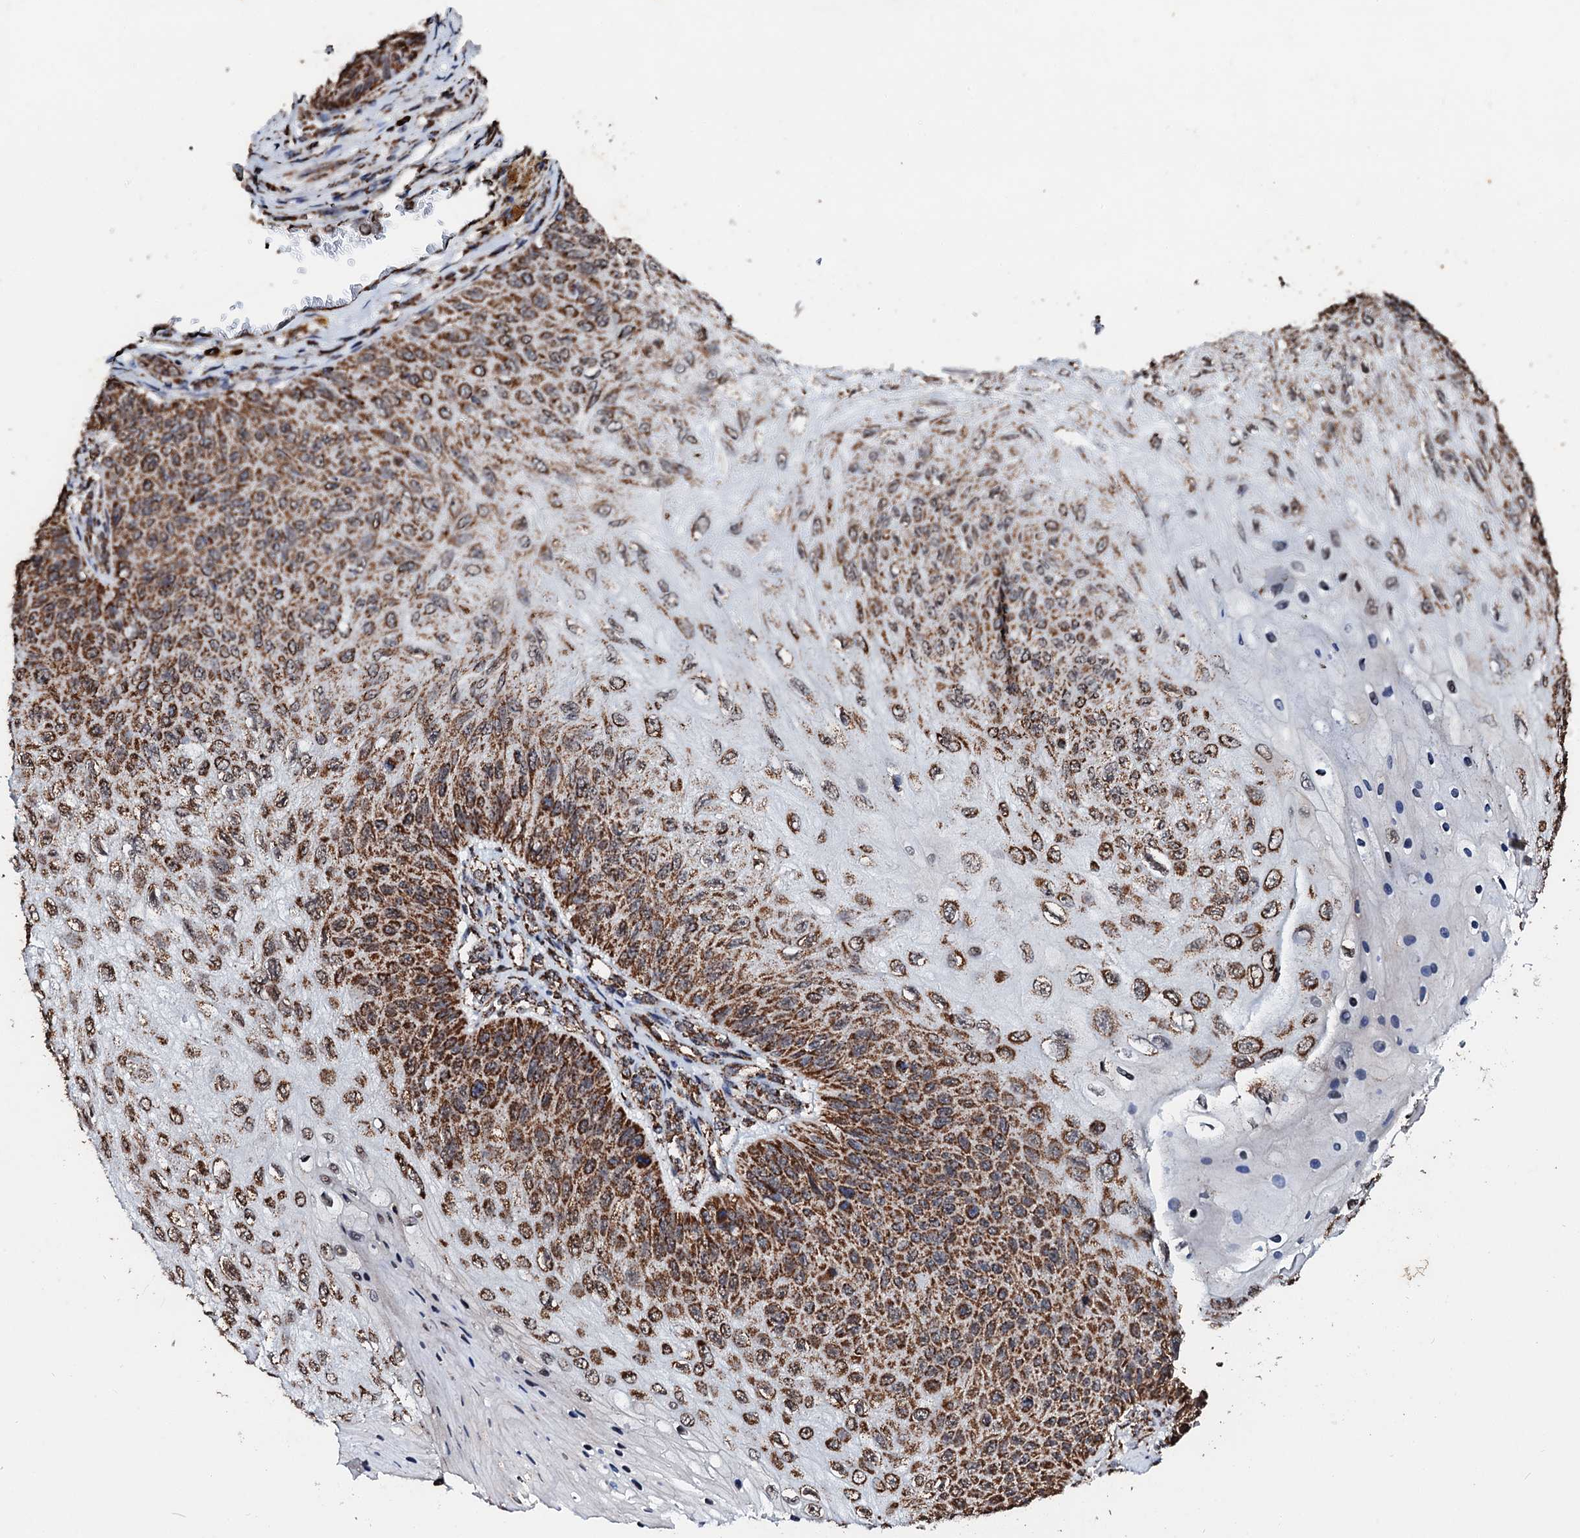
{"staining": {"intensity": "strong", "quantity": ">75%", "location": "cytoplasmic/membranous"}, "tissue": "skin cancer", "cell_type": "Tumor cells", "image_type": "cancer", "snomed": [{"axis": "morphology", "description": "Squamous cell carcinoma, NOS"}, {"axis": "topography", "description": "Skin"}], "caption": "IHC histopathology image of human skin squamous cell carcinoma stained for a protein (brown), which shows high levels of strong cytoplasmic/membranous expression in about >75% of tumor cells.", "gene": "SECISBP2L", "patient": {"sex": "female", "age": 88}}